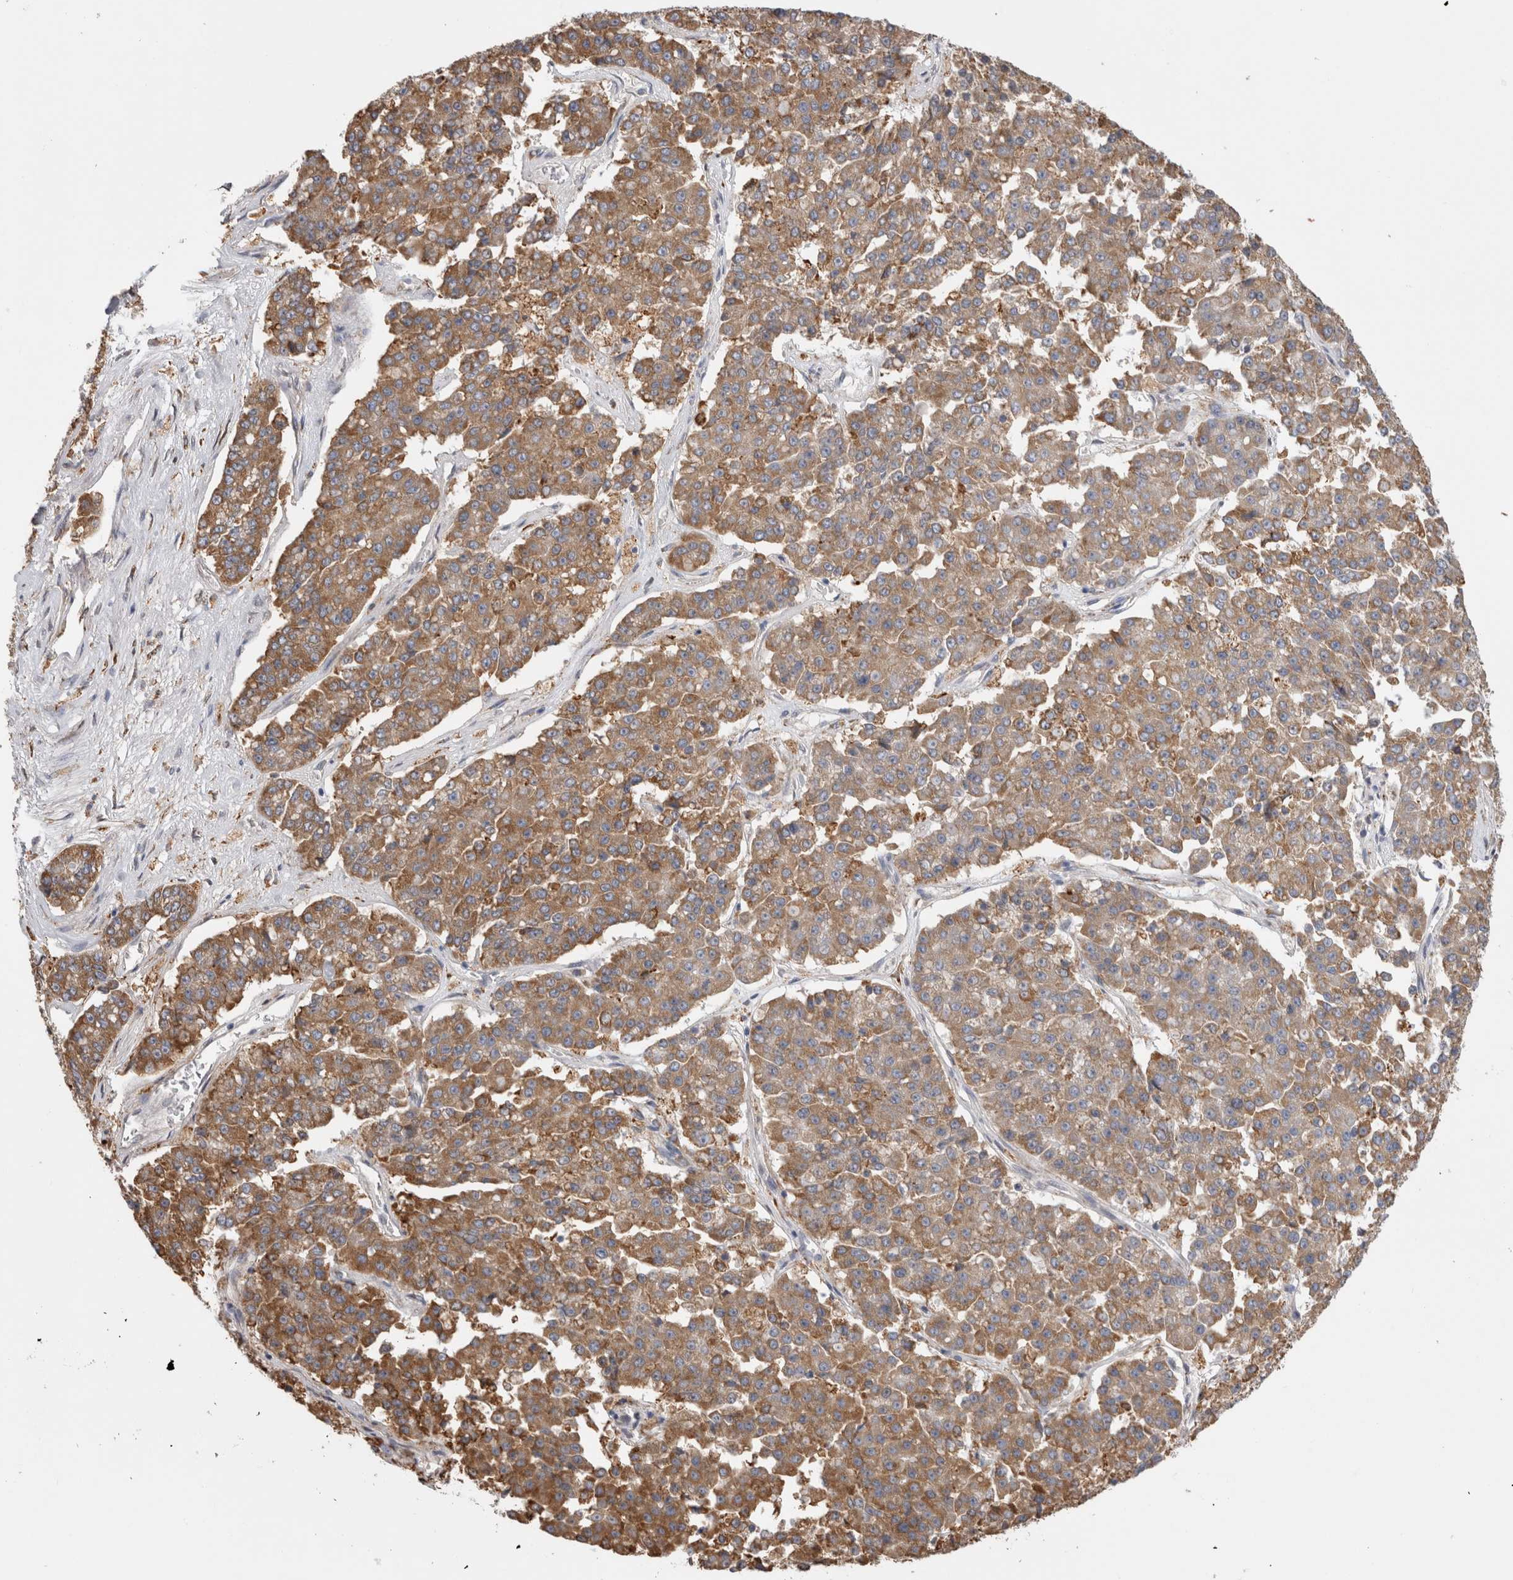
{"staining": {"intensity": "moderate", "quantity": ">75%", "location": "cytoplasmic/membranous"}, "tissue": "pancreatic cancer", "cell_type": "Tumor cells", "image_type": "cancer", "snomed": [{"axis": "morphology", "description": "Adenocarcinoma, NOS"}, {"axis": "topography", "description": "Pancreas"}], "caption": "IHC (DAB) staining of adenocarcinoma (pancreatic) demonstrates moderate cytoplasmic/membranous protein expression in about >75% of tumor cells. Nuclei are stained in blue.", "gene": "LRPAP1", "patient": {"sex": "male", "age": 50}}